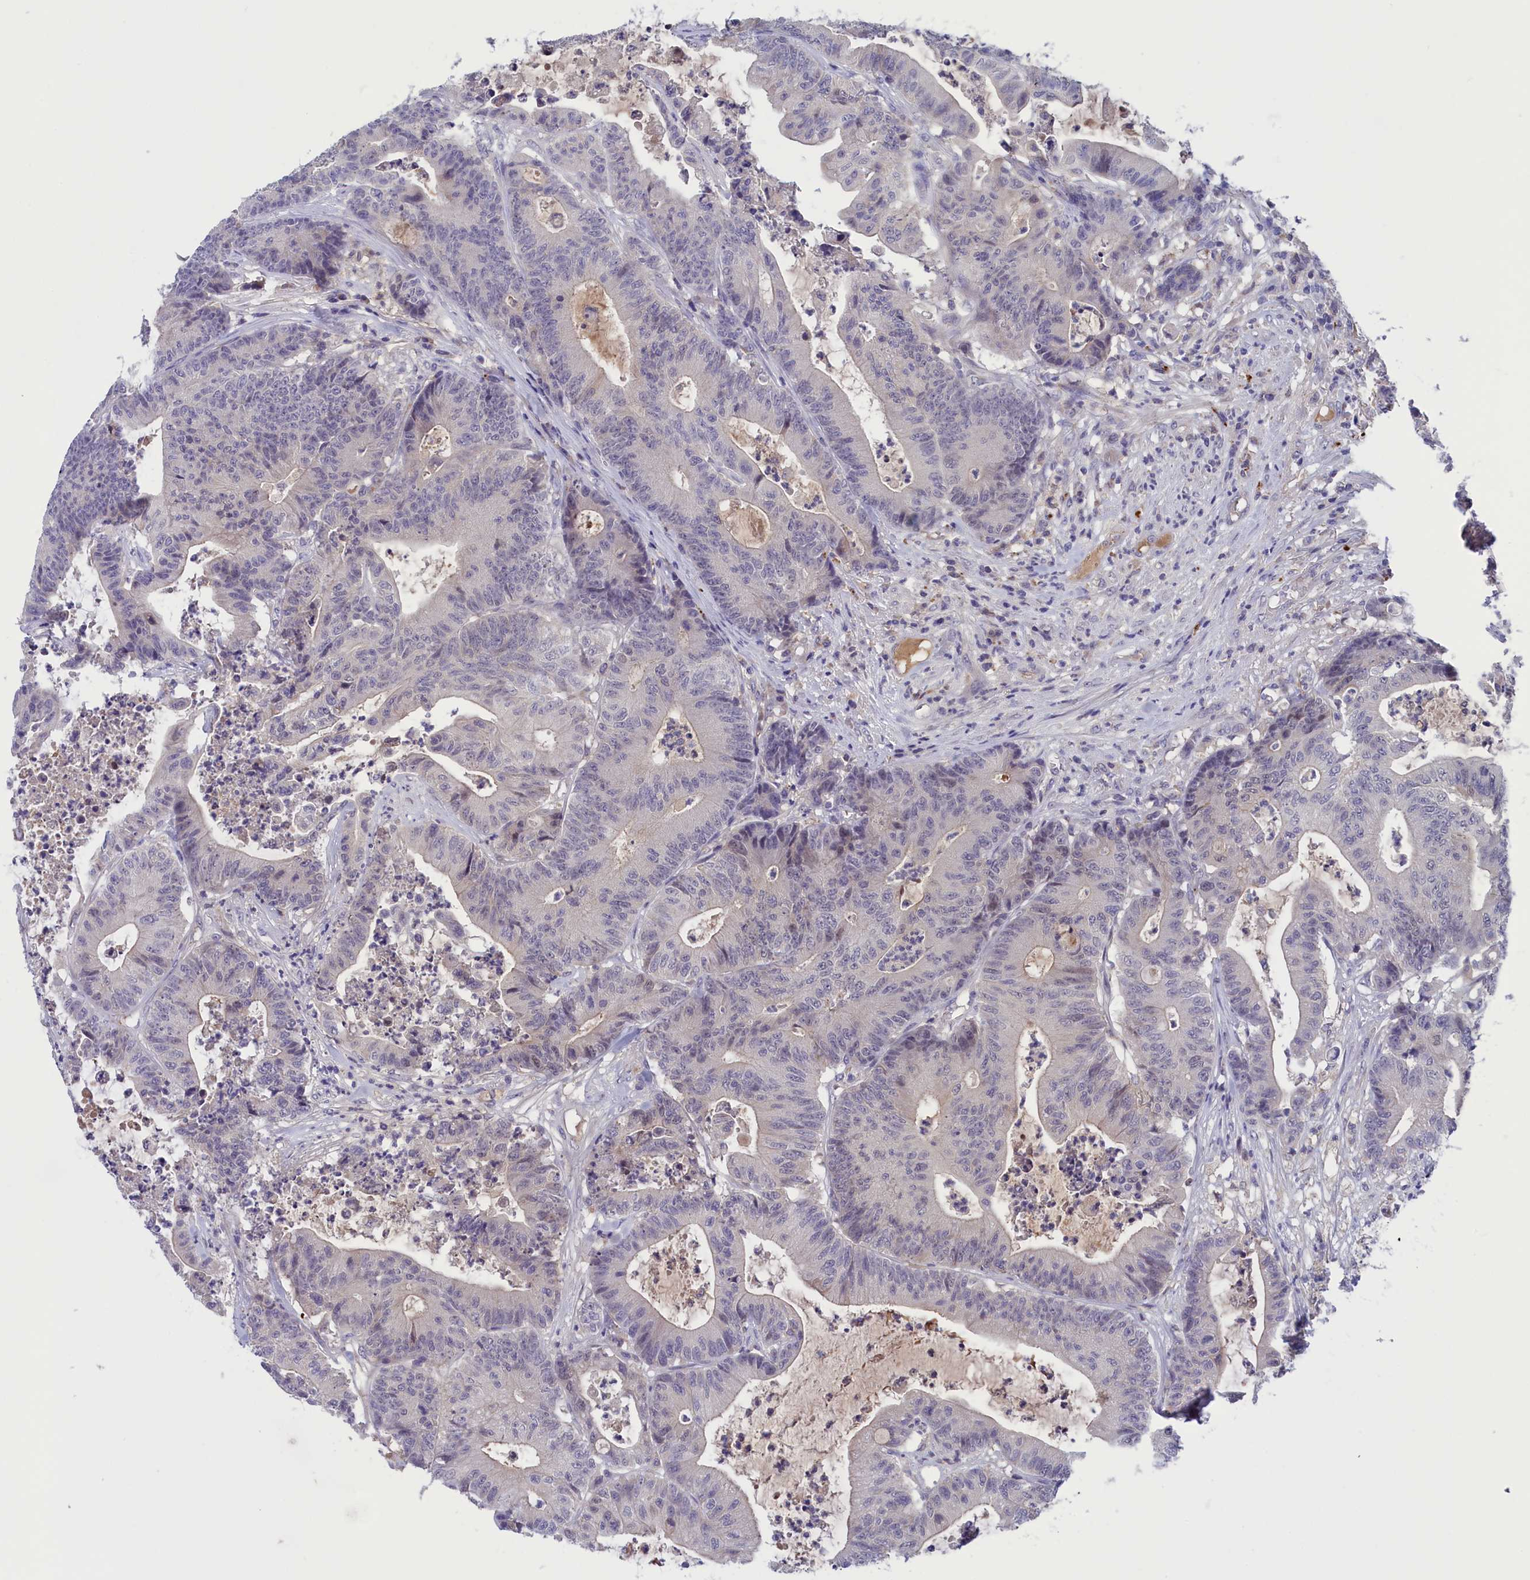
{"staining": {"intensity": "negative", "quantity": "none", "location": "none"}, "tissue": "colorectal cancer", "cell_type": "Tumor cells", "image_type": "cancer", "snomed": [{"axis": "morphology", "description": "Adenocarcinoma, NOS"}, {"axis": "topography", "description": "Colon"}], "caption": "Immunohistochemistry (IHC) of colorectal adenocarcinoma exhibits no staining in tumor cells.", "gene": "STYX", "patient": {"sex": "female", "age": 84}}